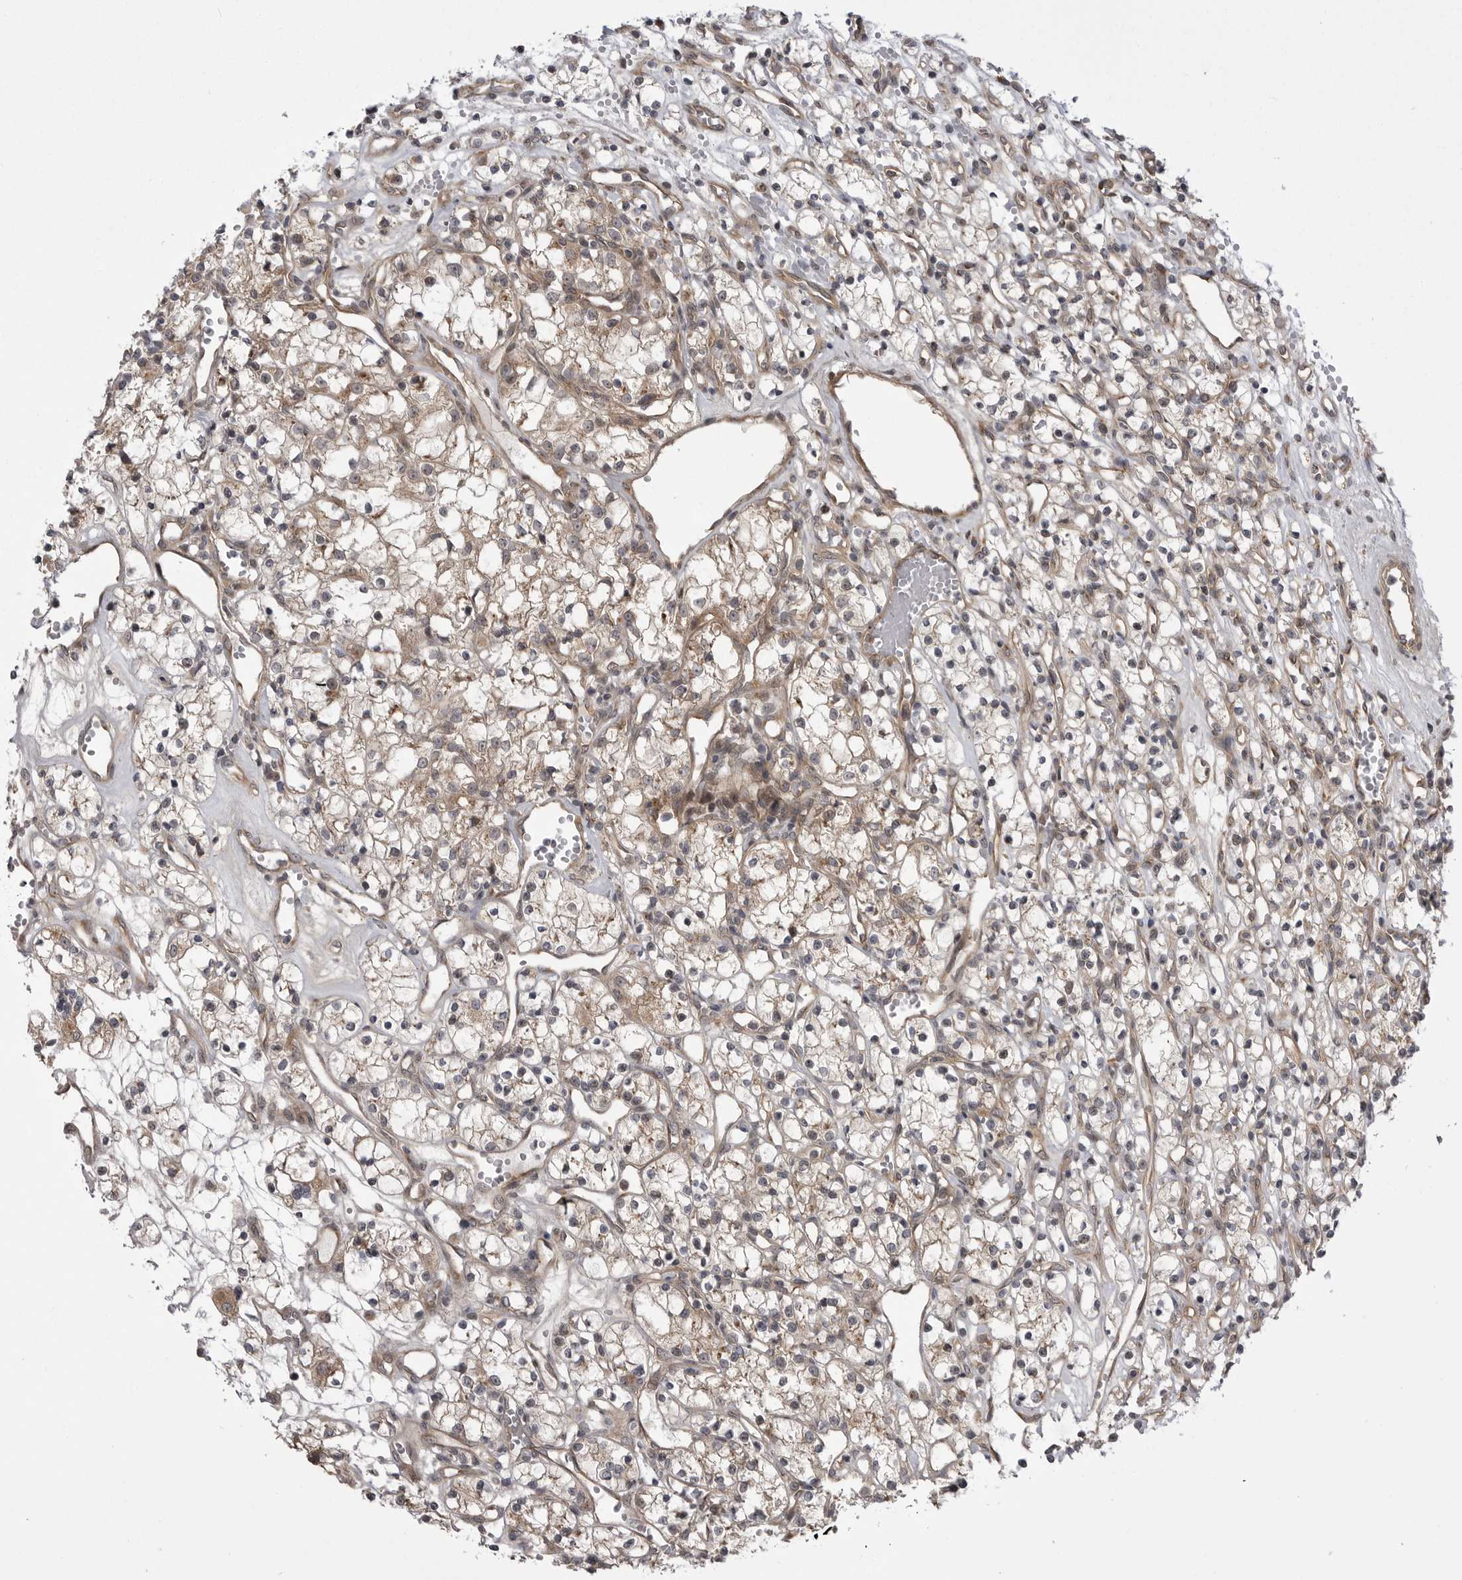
{"staining": {"intensity": "moderate", "quantity": "<25%", "location": "cytoplasmic/membranous"}, "tissue": "renal cancer", "cell_type": "Tumor cells", "image_type": "cancer", "snomed": [{"axis": "morphology", "description": "Adenocarcinoma, NOS"}, {"axis": "topography", "description": "Kidney"}], "caption": "Human renal cancer (adenocarcinoma) stained with a protein marker shows moderate staining in tumor cells.", "gene": "PDCL", "patient": {"sex": "female", "age": 59}}